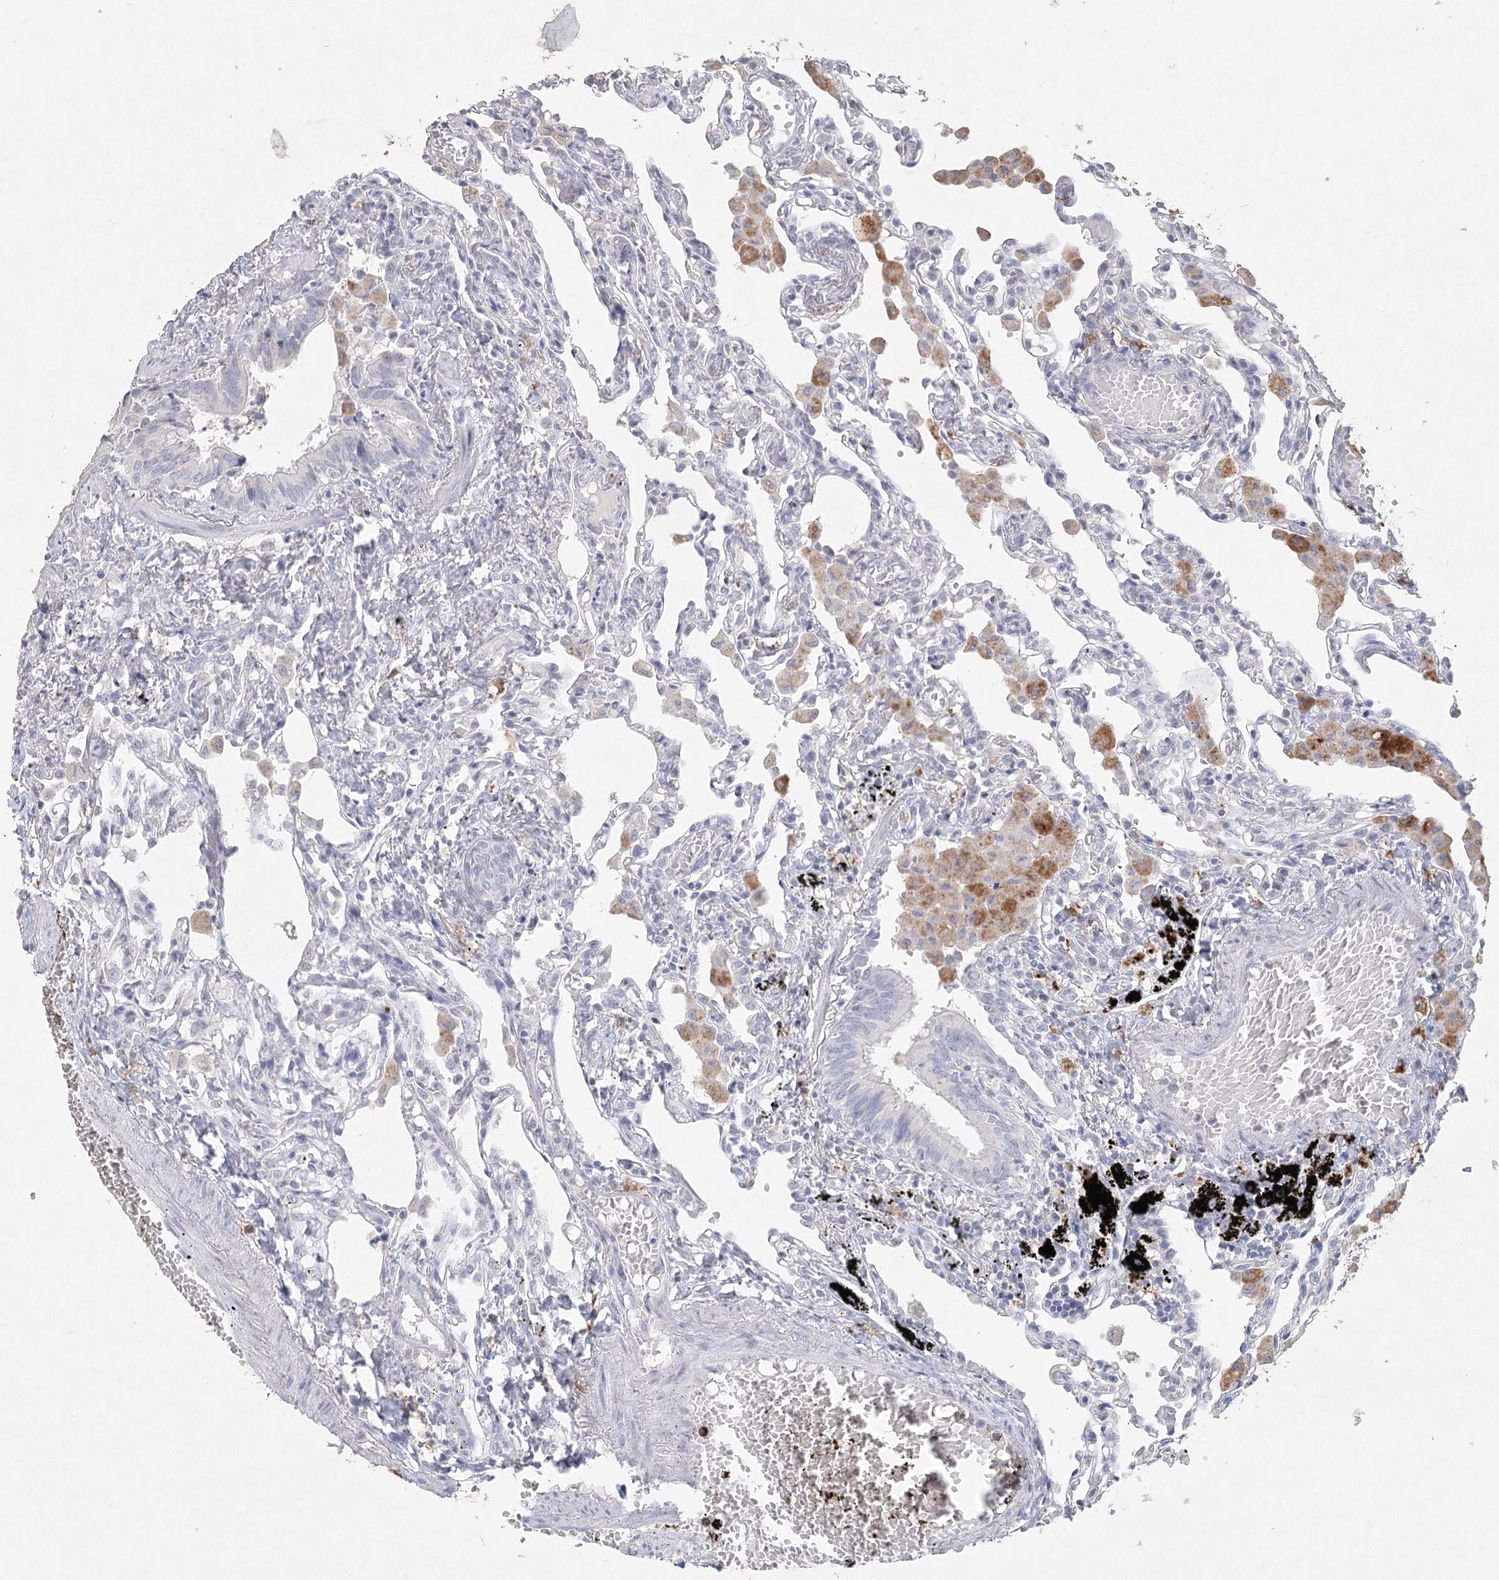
{"staining": {"intensity": "weak", "quantity": "<25%", "location": "cytoplasmic/membranous"}, "tissue": "lung", "cell_type": "Alveolar cells", "image_type": "normal", "snomed": [{"axis": "morphology", "description": "Normal tissue, NOS"}, {"axis": "topography", "description": "Bronchus"}, {"axis": "topography", "description": "Lung"}], "caption": "This micrograph is of normal lung stained with IHC to label a protein in brown with the nuclei are counter-stained blue. There is no expression in alveolar cells.", "gene": "ARSI", "patient": {"sex": "female", "age": 49}}